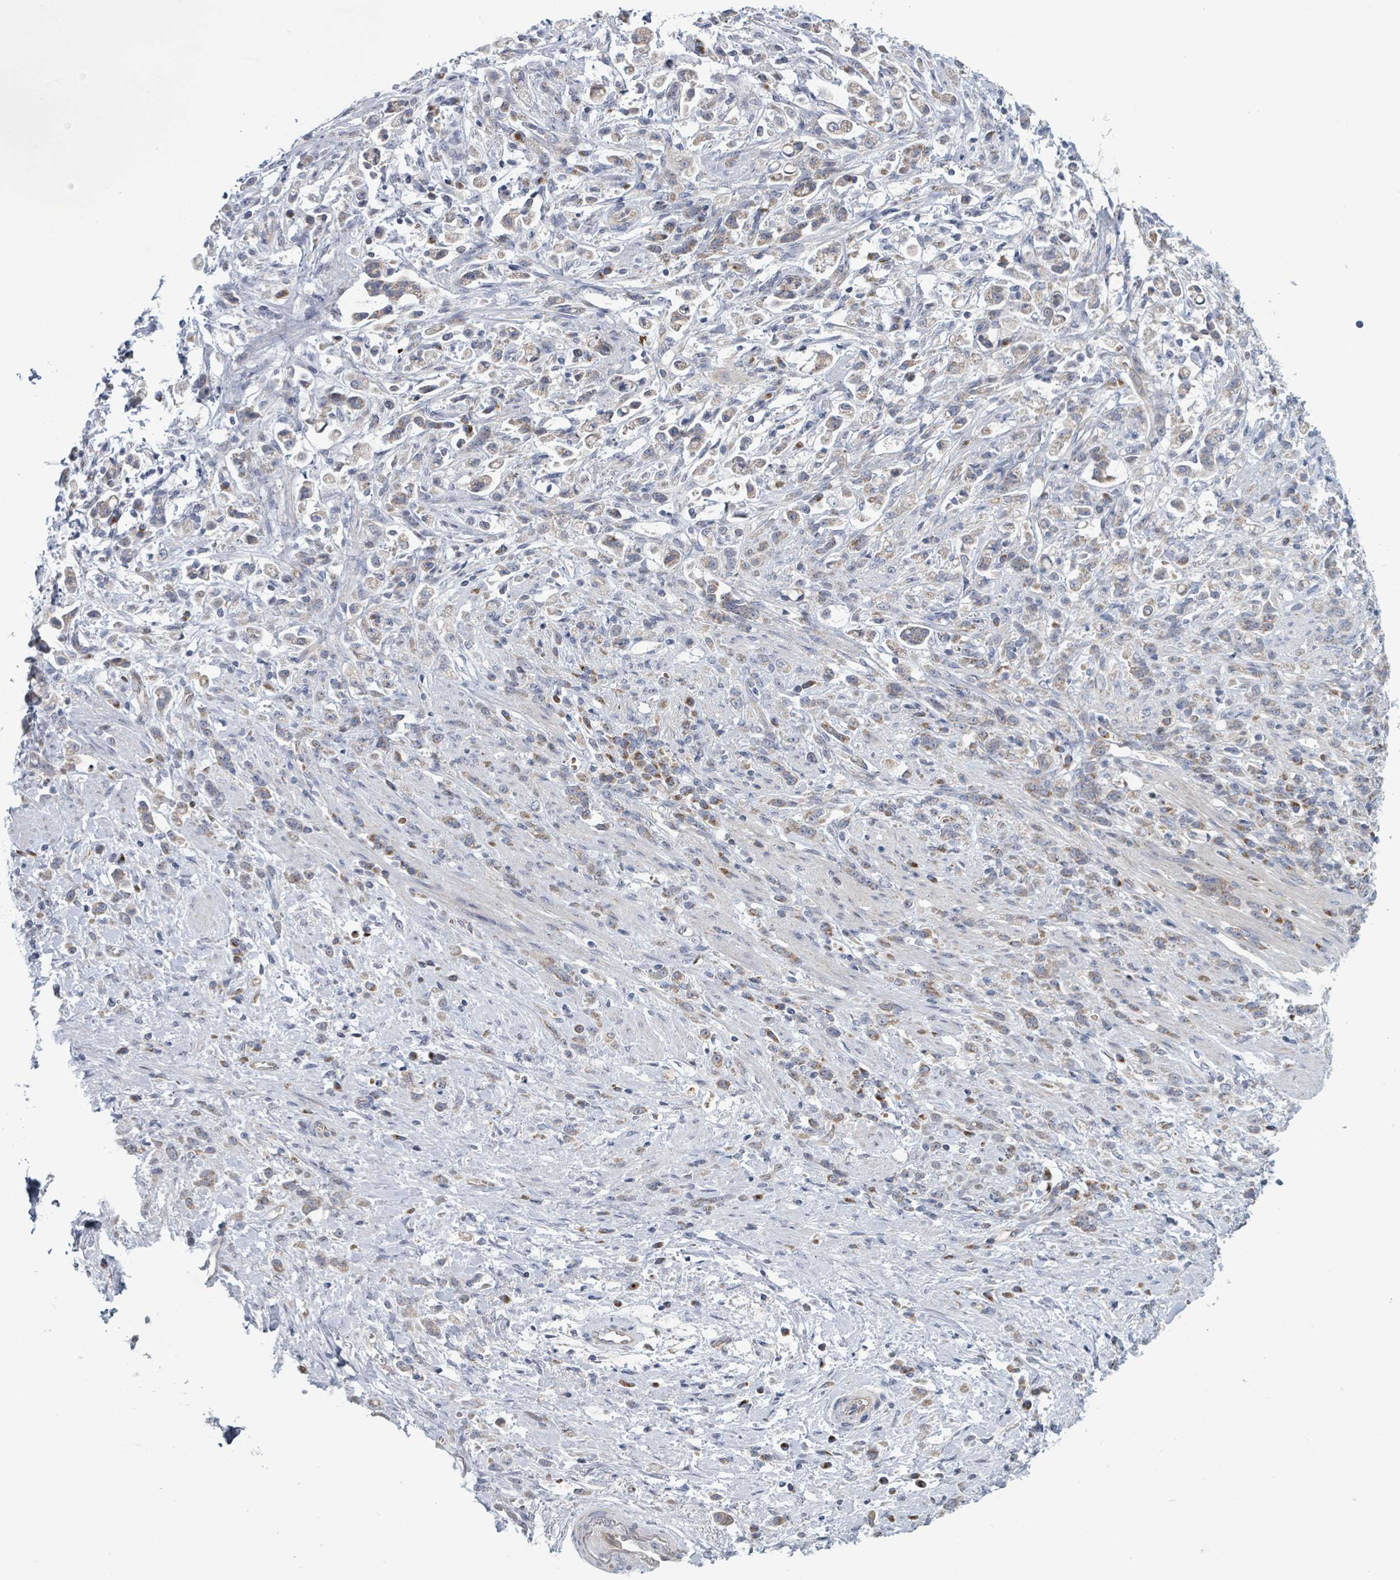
{"staining": {"intensity": "weak", "quantity": ">75%", "location": "cytoplasmic/membranous"}, "tissue": "stomach cancer", "cell_type": "Tumor cells", "image_type": "cancer", "snomed": [{"axis": "morphology", "description": "Adenocarcinoma, NOS"}, {"axis": "topography", "description": "Stomach"}], "caption": "This image demonstrates immunohistochemistry staining of stomach cancer (adenocarcinoma), with low weak cytoplasmic/membranous positivity in about >75% of tumor cells.", "gene": "FKBP1A", "patient": {"sex": "female", "age": 60}}